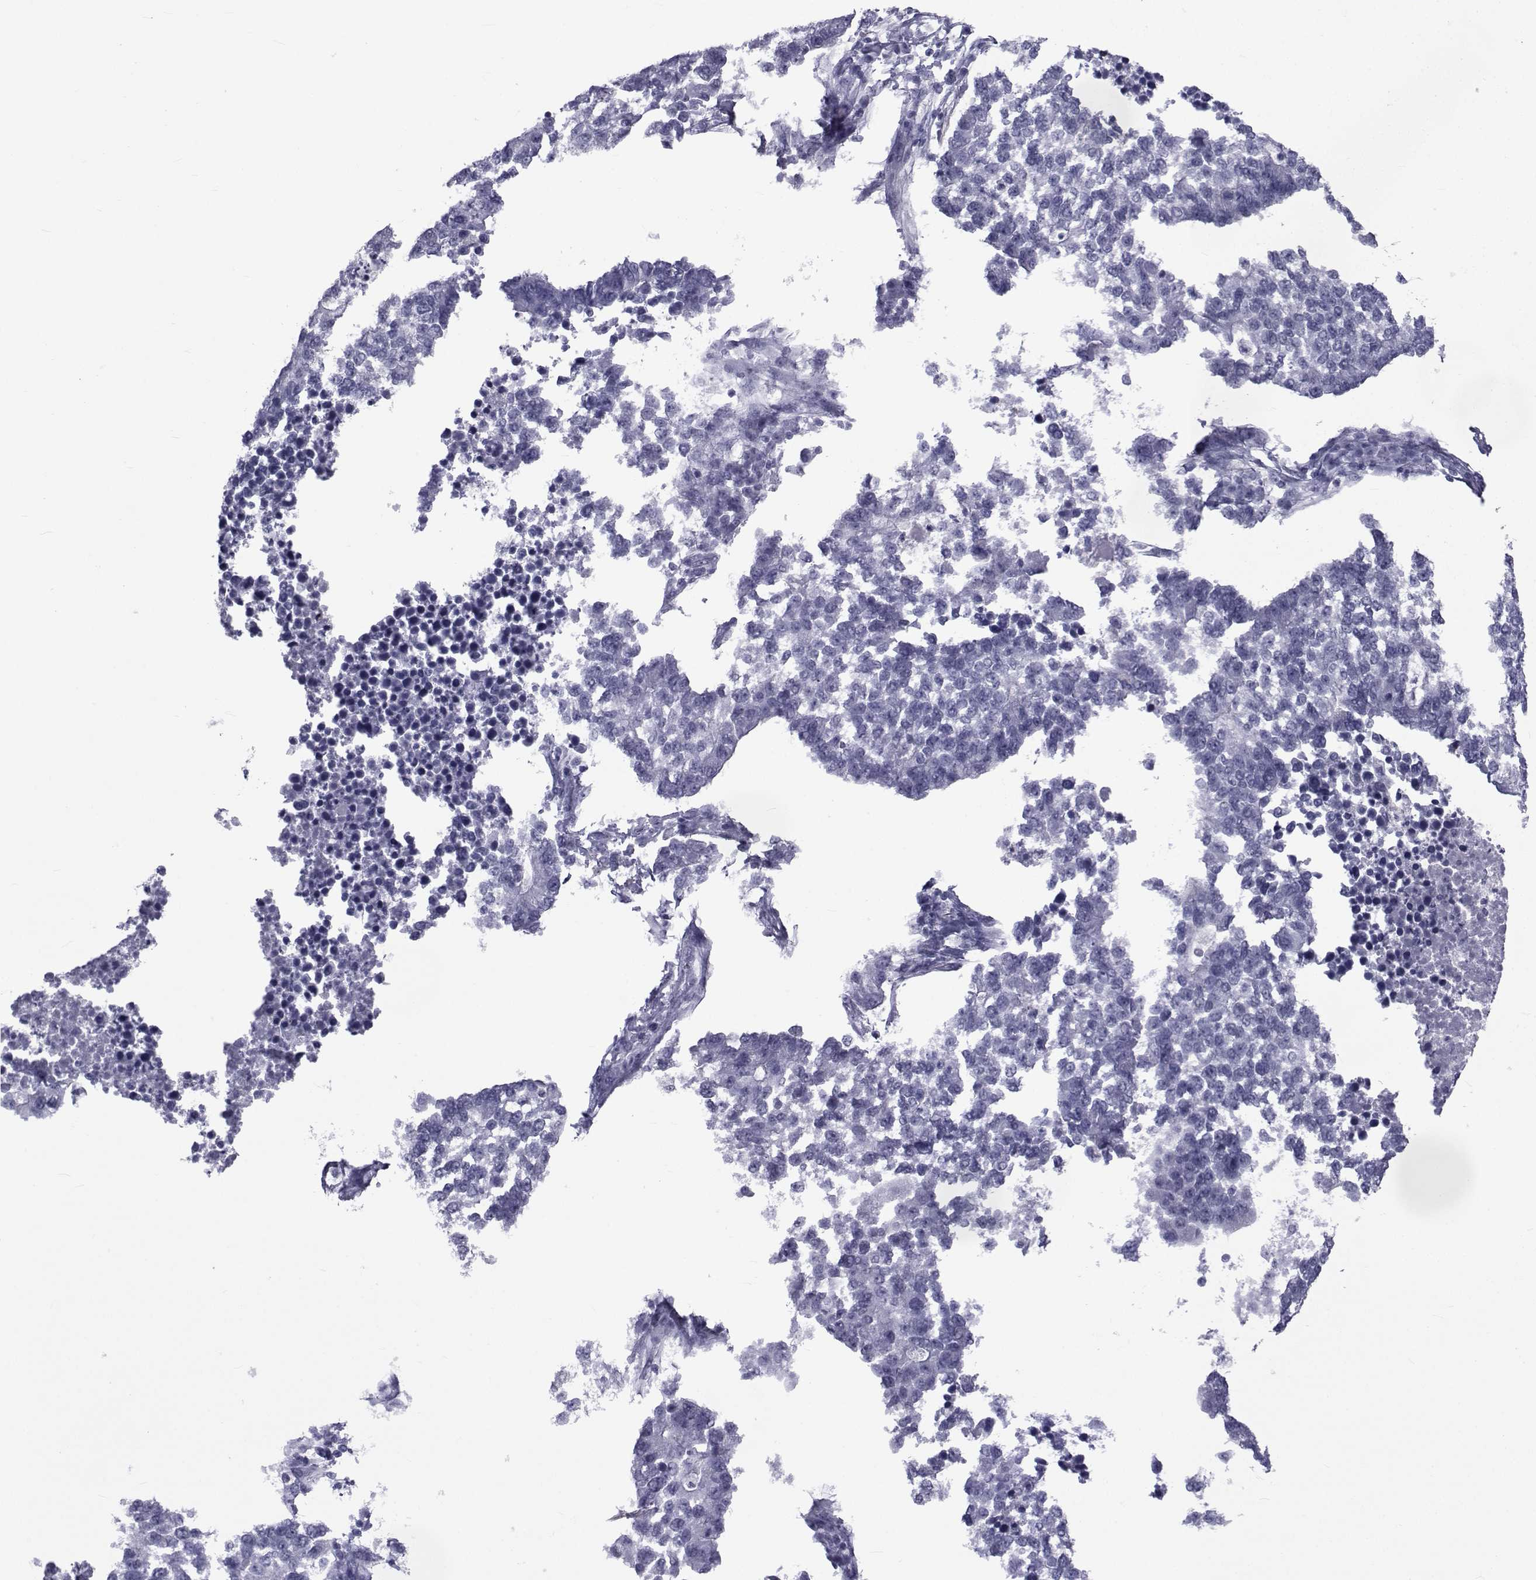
{"staining": {"intensity": "negative", "quantity": "none", "location": "none"}, "tissue": "lung cancer", "cell_type": "Tumor cells", "image_type": "cancer", "snomed": [{"axis": "morphology", "description": "Adenocarcinoma, NOS"}, {"axis": "topography", "description": "Lung"}], "caption": "Image shows no protein expression in tumor cells of adenocarcinoma (lung) tissue.", "gene": "PDE6H", "patient": {"sex": "male", "age": 57}}